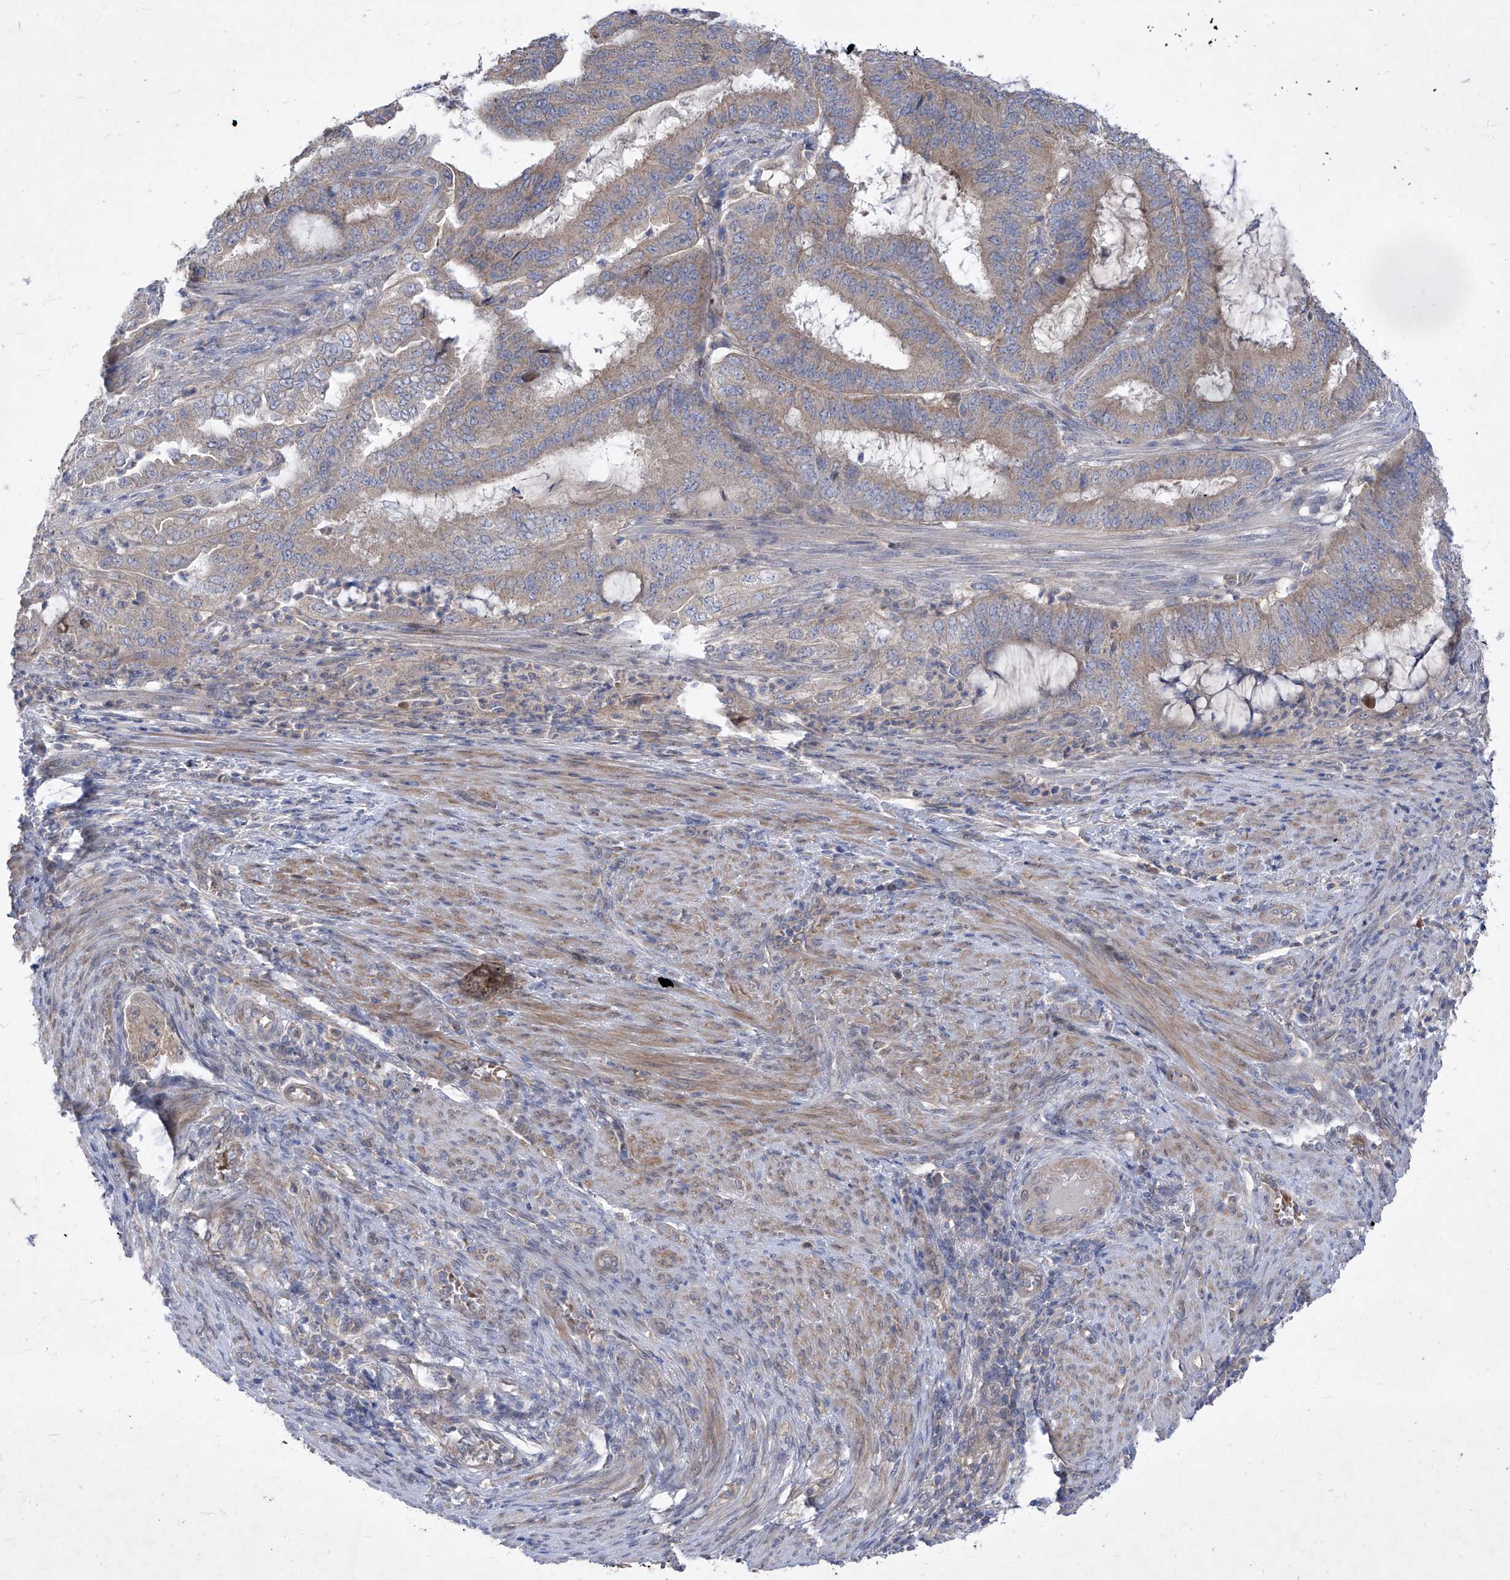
{"staining": {"intensity": "weak", "quantity": "<25%", "location": "cytoplasmic/membranous"}, "tissue": "endometrial cancer", "cell_type": "Tumor cells", "image_type": "cancer", "snomed": [{"axis": "morphology", "description": "Adenocarcinoma, NOS"}, {"axis": "topography", "description": "Endometrium"}], "caption": "This photomicrograph is of endometrial adenocarcinoma stained with immunohistochemistry (IHC) to label a protein in brown with the nuclei are counter-stained blue. There is no expression in tumor cells.", "gene": "COQ3", "patient": {"sex": "female", "age": 51}}